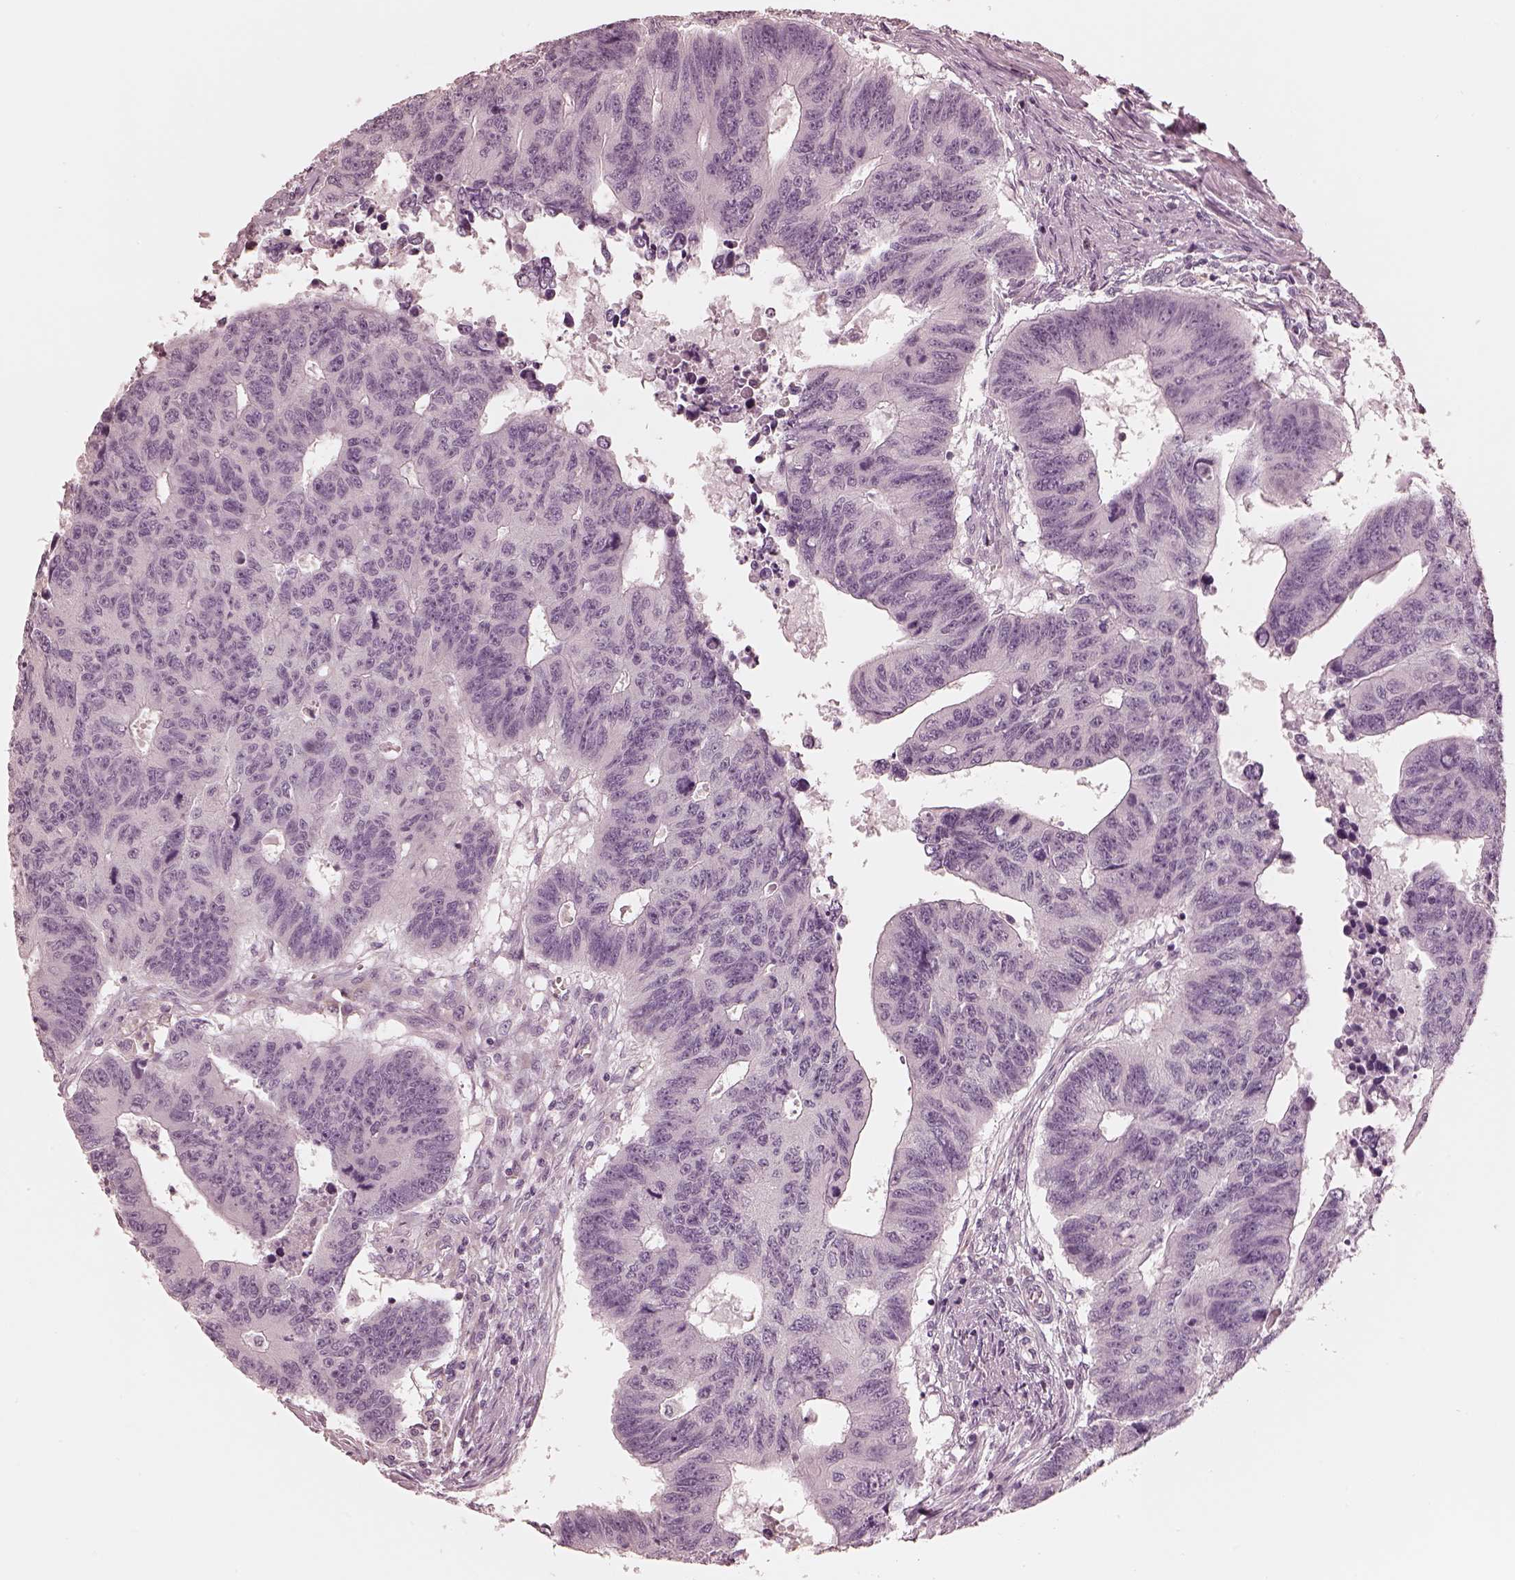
{"staining": {"intensity": "negative", "quantity": "none", "location": "none"}, "tissue": "colorectal cancer", "cell_type": "Tumor cells", "image_type": "cancer", "snomed": [{"axis": "morphology", "description": "Adenocarcinoma, NOS"}, {"axis": "topography", "description": "Rectum"}], "caption": "This is an IHC micrograph of human colorectal cancer. There is no positivity in tumor cells.", "gene": "CALR3", "patient": {"sex": "female", "age": 85}}